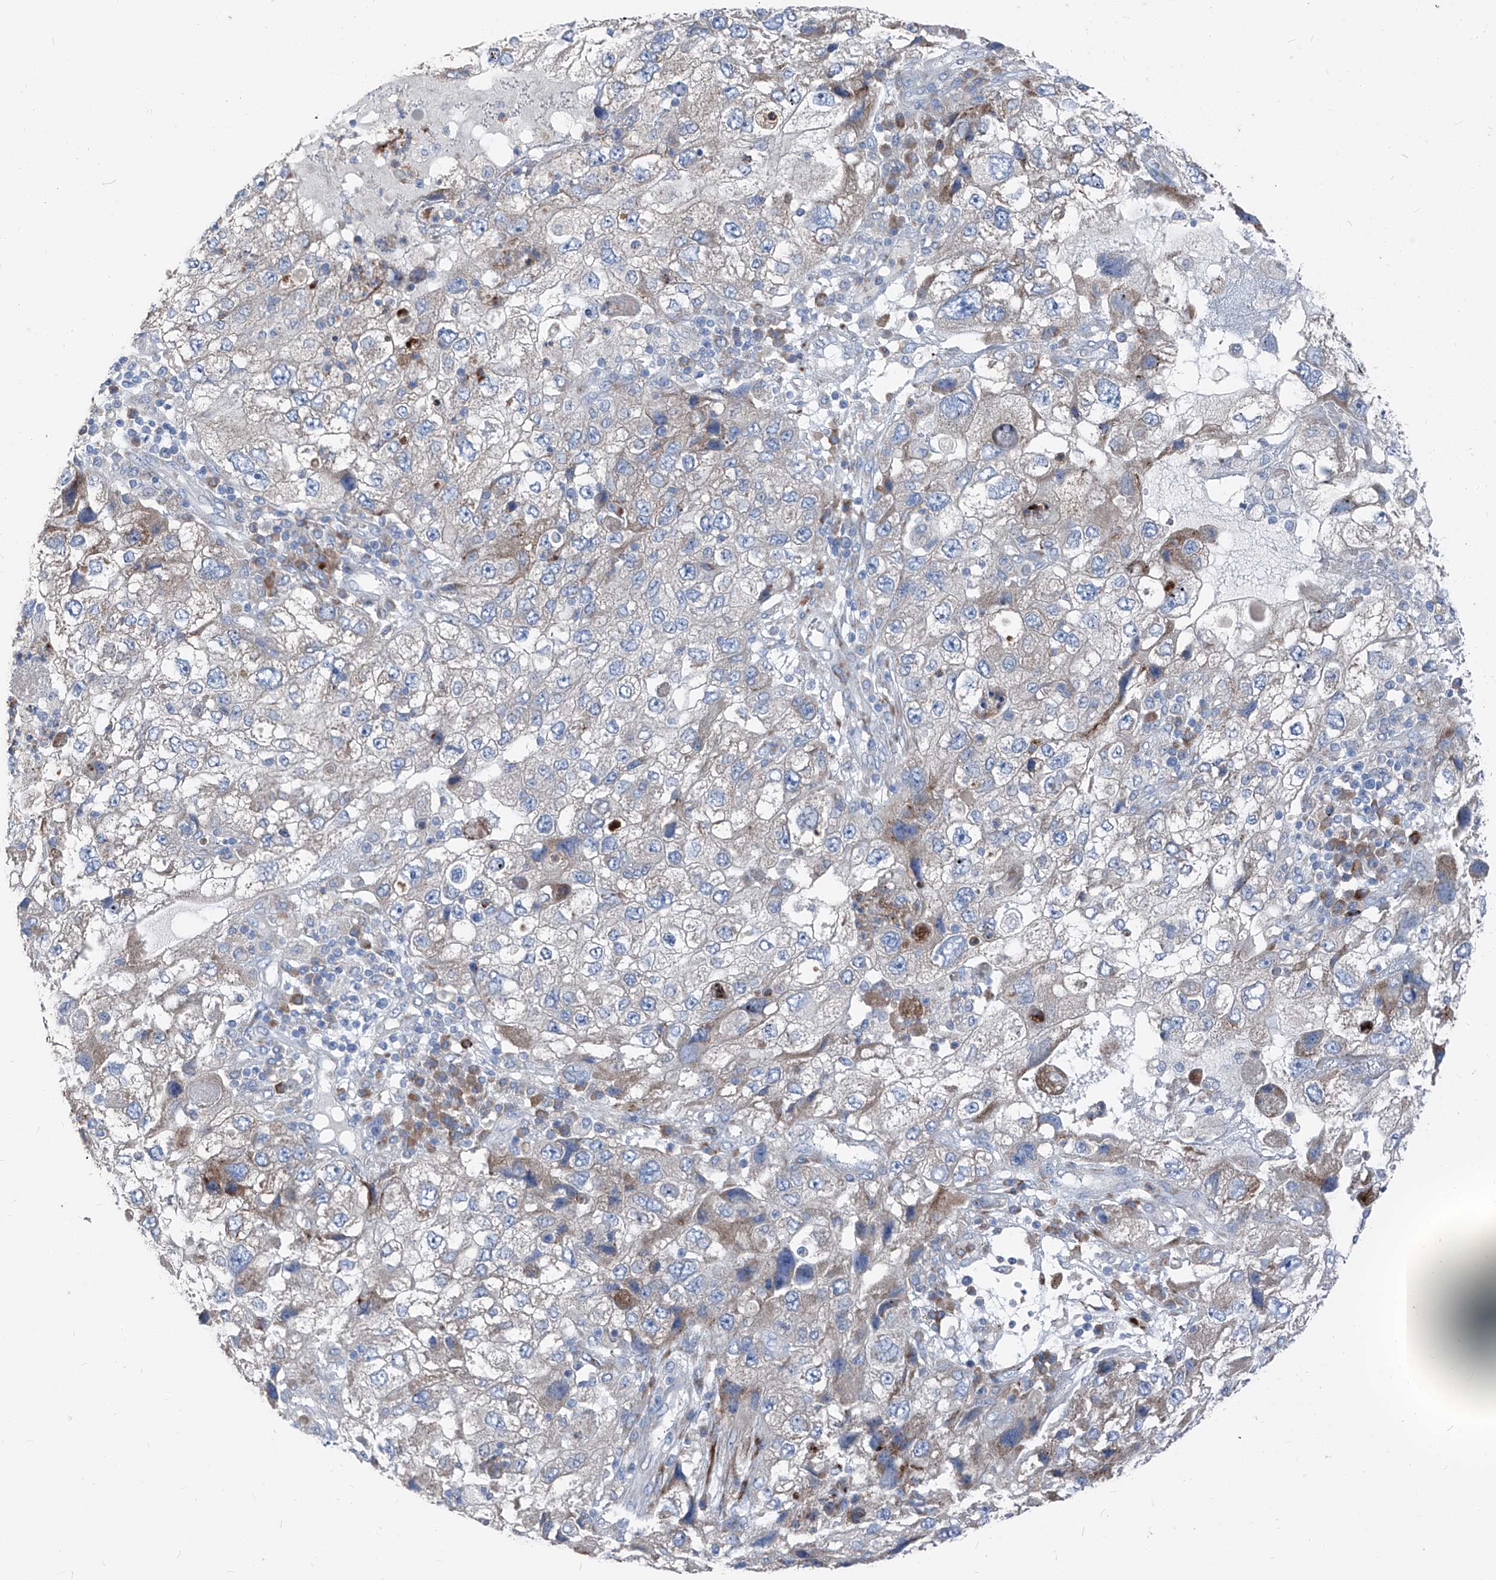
{"staining": {"intensity": "weak", "quantity": "<25%", "location": "cytoplasmic/membranous"}, "tissue": "endometrial cancer", "cell_type": "Tumor cells", "image_type": "cancer", "snomed": [{"axis": "morphology", "description": "Adenocarcinoma, NOS"}, {"axis": "topography", "description": "Endometrium"}], "caption": "The photomicrograph demonstrates no significant expression in tumor cells of endometrial cancer (adenocarcinoma).", "gene": "IFI27", "patient": {"sex": "female", "age": 49}}